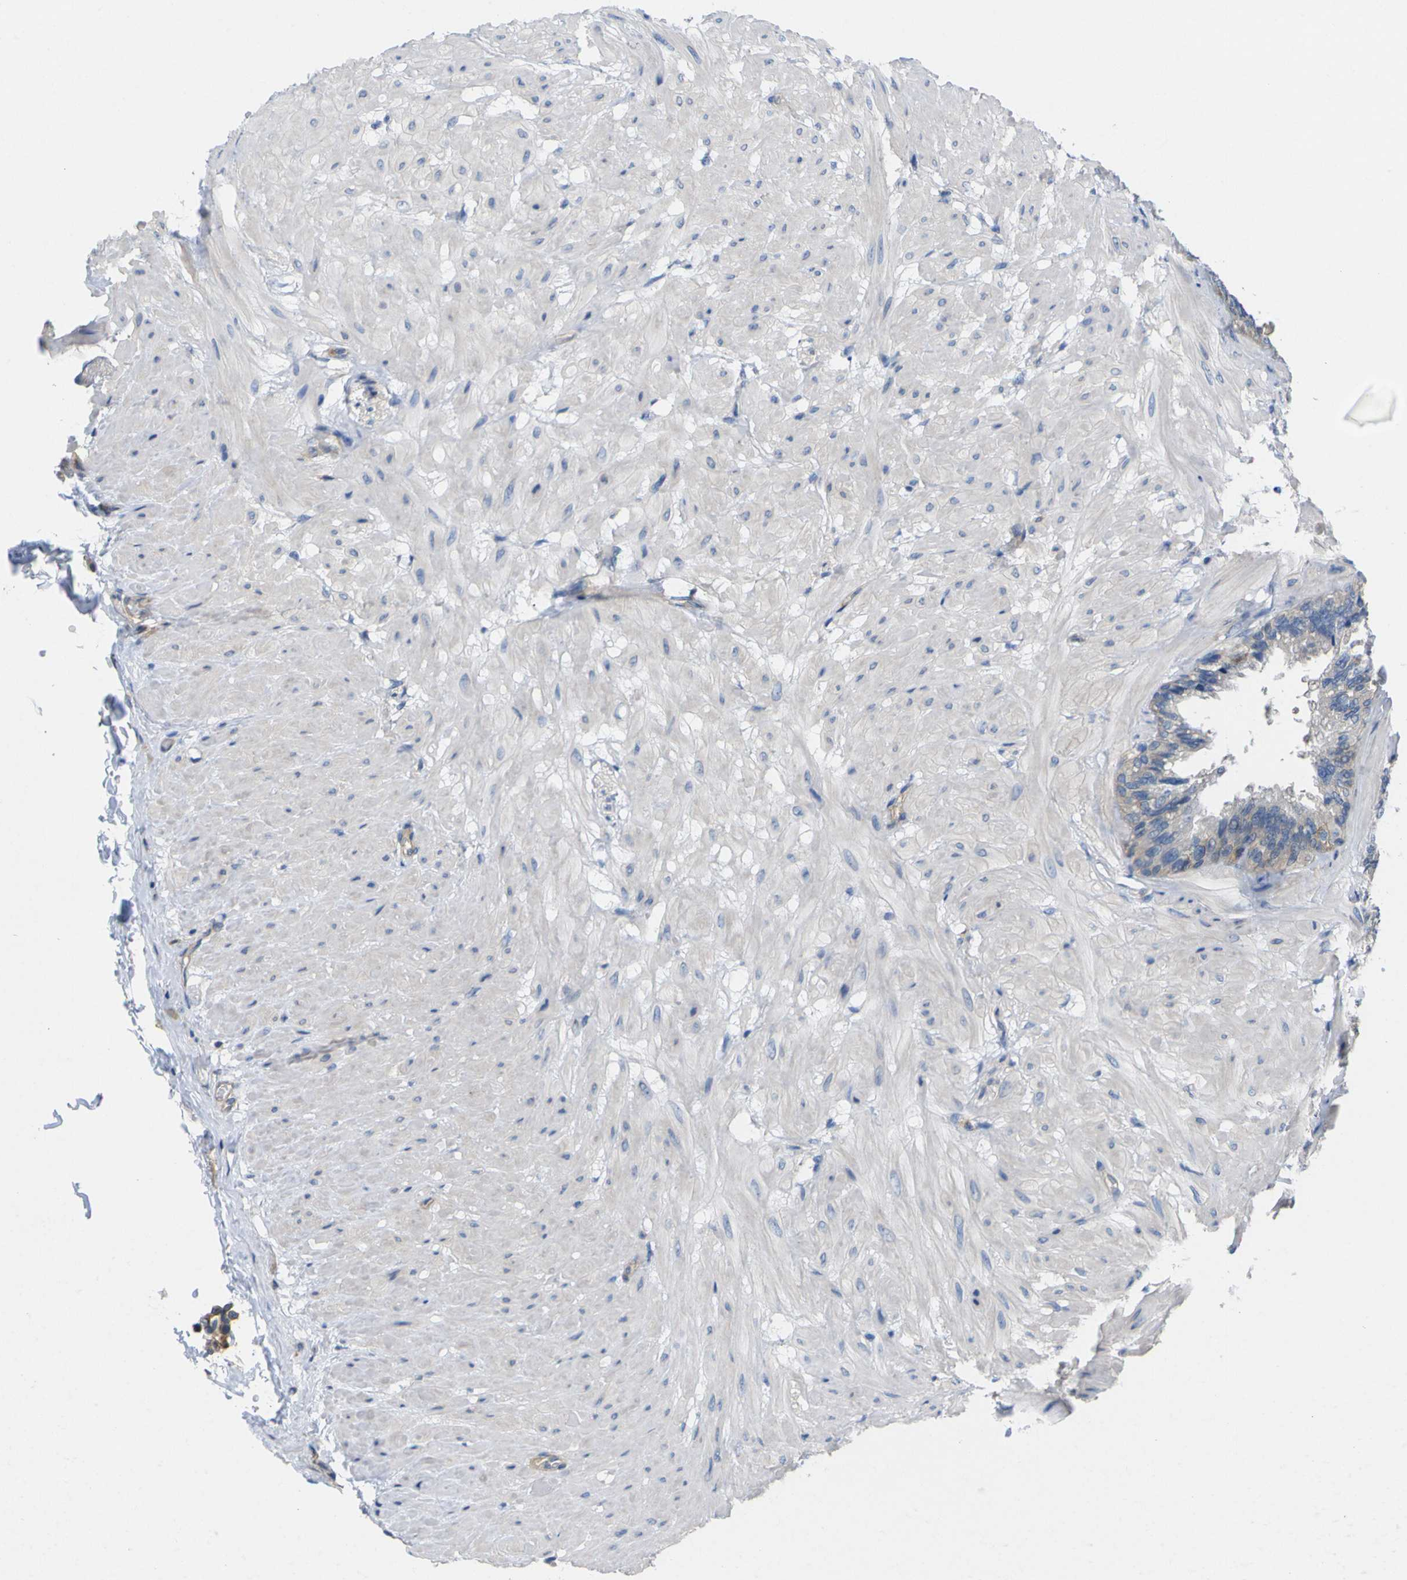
{"staining": {"intensity": "weak", "quantity": "25%-75%", "location": "cytoplasmic/membranous"}, "tissue": "seminal vesicle", "cell_type": "Glandular cells", "image_type": "normal", "snomed": [{"axis": "morphology", "description": "Normal tissue, NOS"}, {"axis": "topography", "description": "Seminal veicle"}], "caption": "Protein staining exhibits weak cytoplasmic/membranous expression in approximately 25%-75% of glandular cells in normal seminal vesicle. (IHC, brightfield microscopy, high magnification).", "gene": "USH1C", "patient": {"sex": "male", "age": 46}}